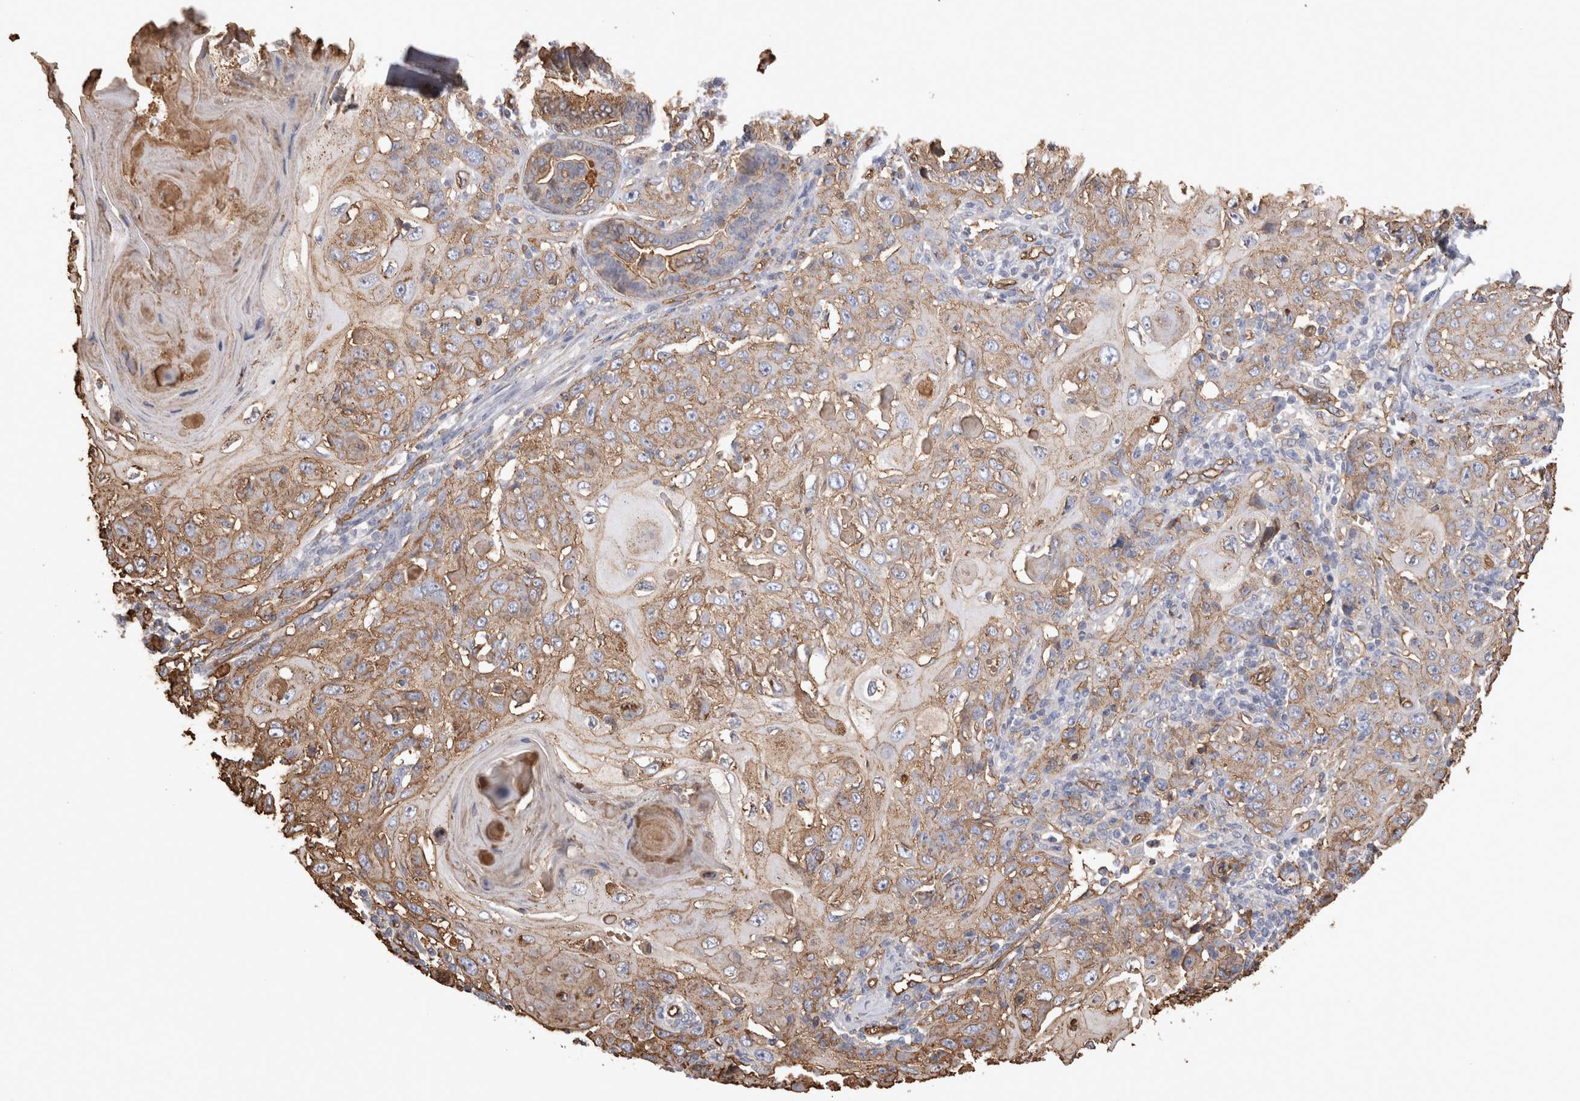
{"staining": {"intensity": "moderate", "quantity": "25%-75%", "location": "cytoplasmic/membranous"}, "tissue": "skin cancer", "cell_type": "Tumor cells", "image_type": "cancer", "snomed": [{"axis": "morphology", "description": "Squamous cell carcinoma, NOS"}, {"axis": "topography", "description": "Skin"}], "caption": "Skin cancer was stained to show a protein in brown. There is medium levels of moderate cytoplasmic/membranous positivity in about 25%-75% of tumor cells. (IHC, brightfield microscopy, high magnification).", "gene": "IL17RC", "patient": {"sex": "female", "age": 88}}